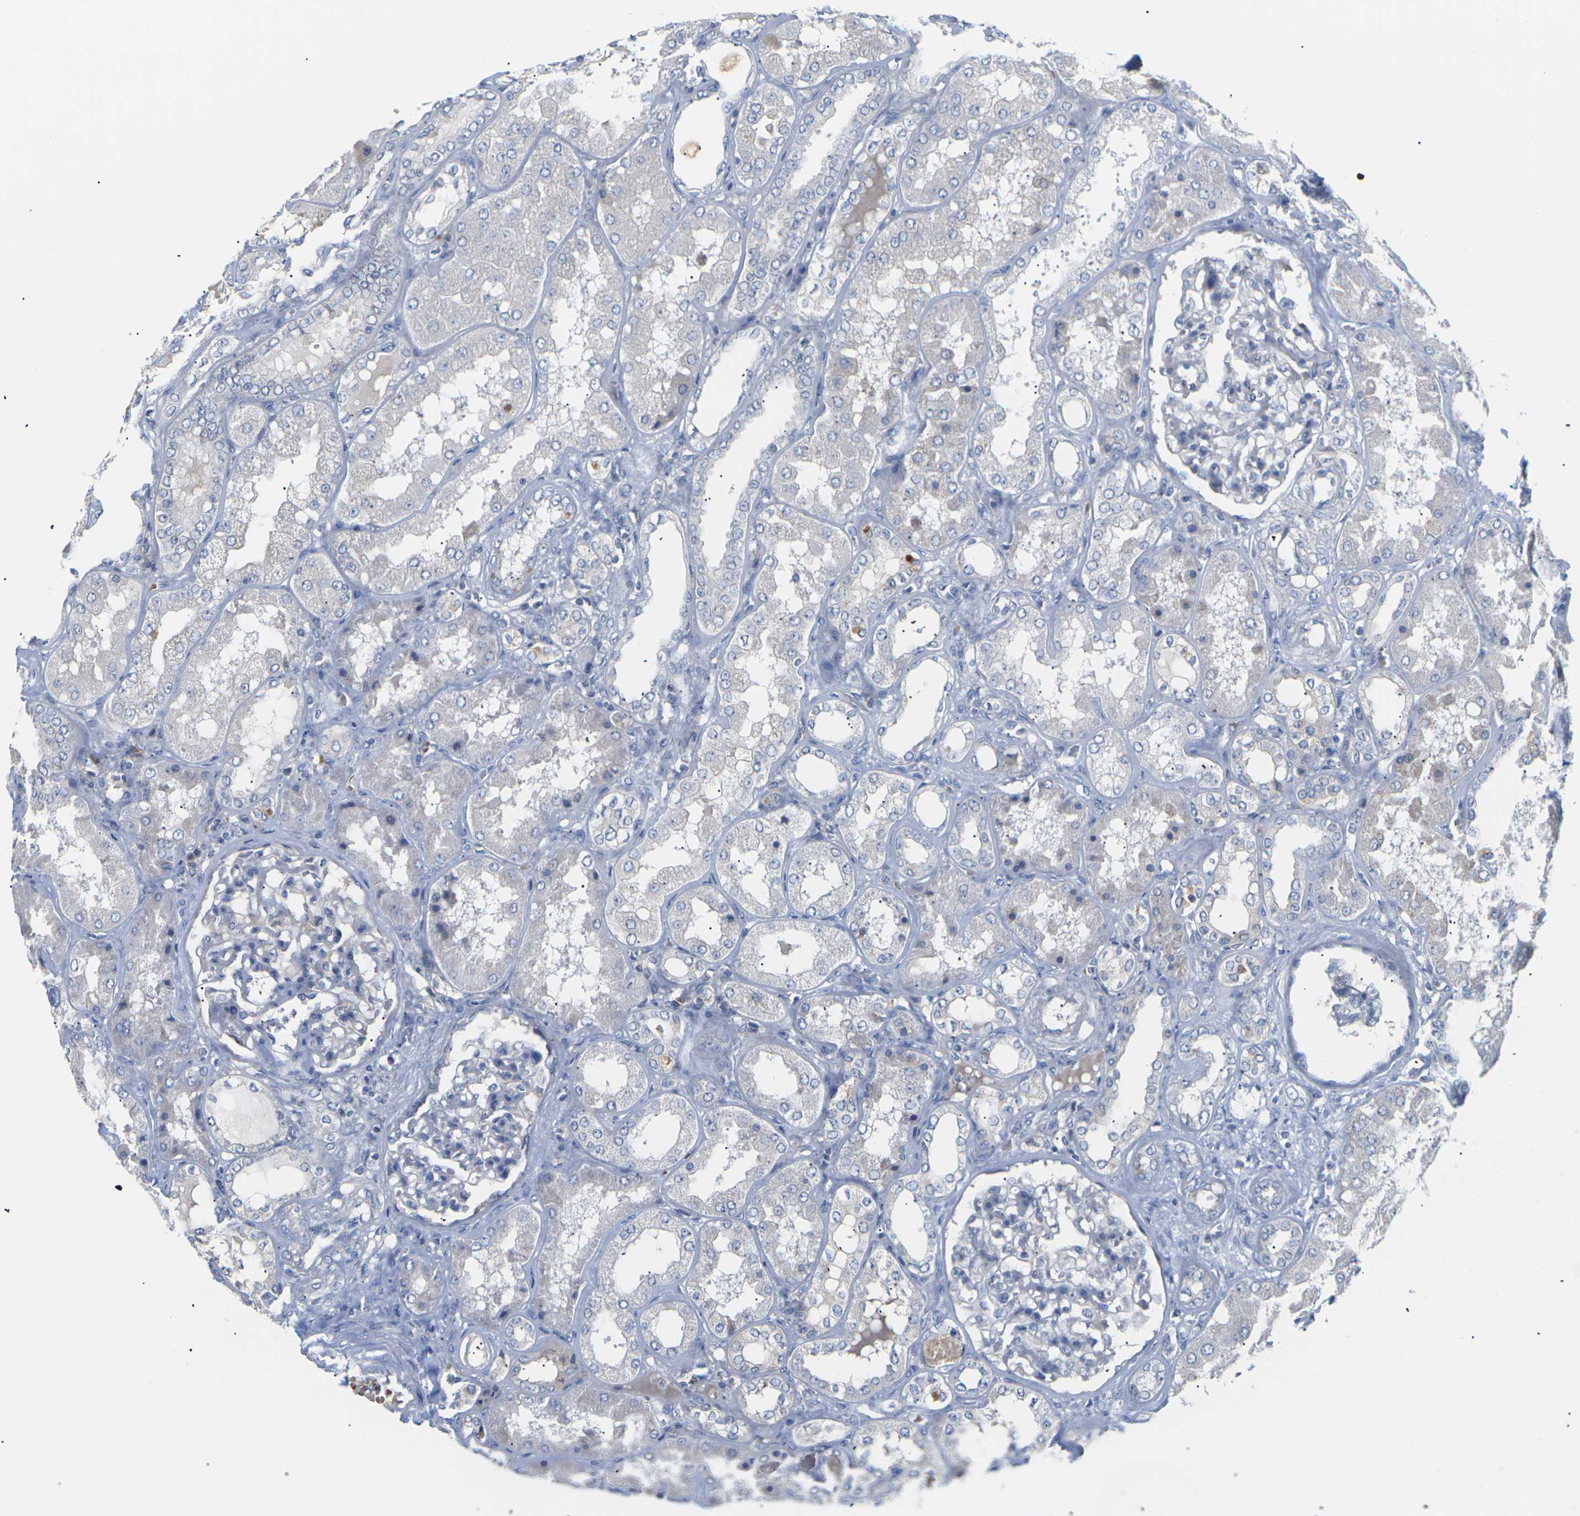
{"staining": {"intensity": "negative", "quantity": "none", "location": "none"}, "tissue": "kidney", "cell_type": "Cells in glomeruli", "image_type": "normal", "snomed": [{"axis": "morphology", "description": "Normal tissue, NOS"}, {"axis": "topography", "description": "Kidney"}], "caption": "A micrograph of kidney stained for a protein displays no brown staining in cells in glomeruli. The staining is performed using DAB brown chromogen with nuclei counter-stained in using hematoxylin.", "gene": "TMCO4", "patient": {"sex": "female", "age": 56}}